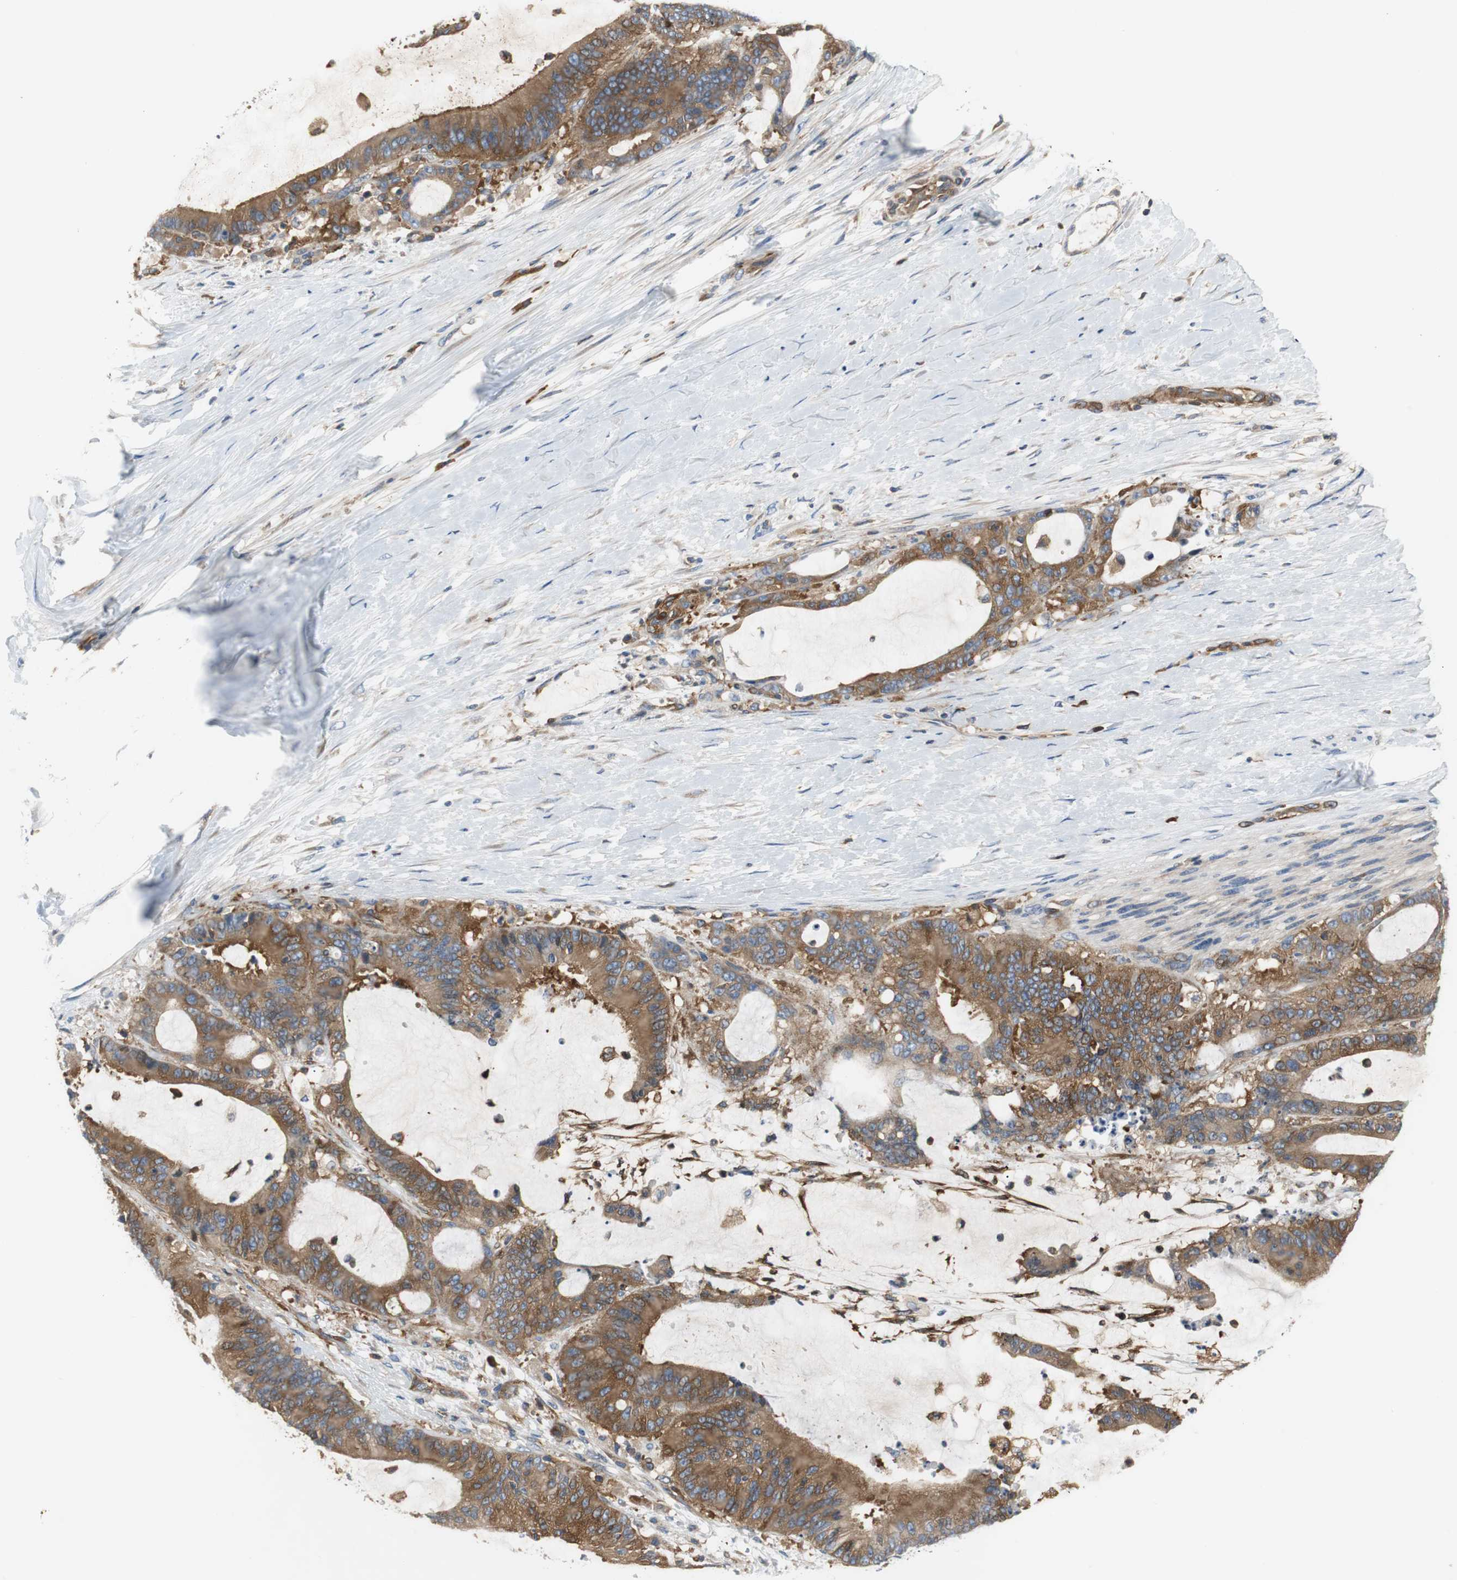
{"staining": {"intensity": "strong", "quantity": ">75%", "location": "cytoplasmic/membranous"}, "tissue": "liver cancer", "cell_type": "Tumor cells", "image_type": "cancer", "snomed": [{"axis": "morphology", "description": "Cholangiocarcinoma"}, {"axis": "topography", "description": "Liver"}], "caption": "A micrograph of liver cholangiocarcinoma stained for a protein shows strong cytoplasmic/membranous brown staining in tumor cells. (brown staining indicates protein expression, while blue staining denotes nuclei).", "gene": "GYS1", "patient": {"sex": "female", "age": 73}}